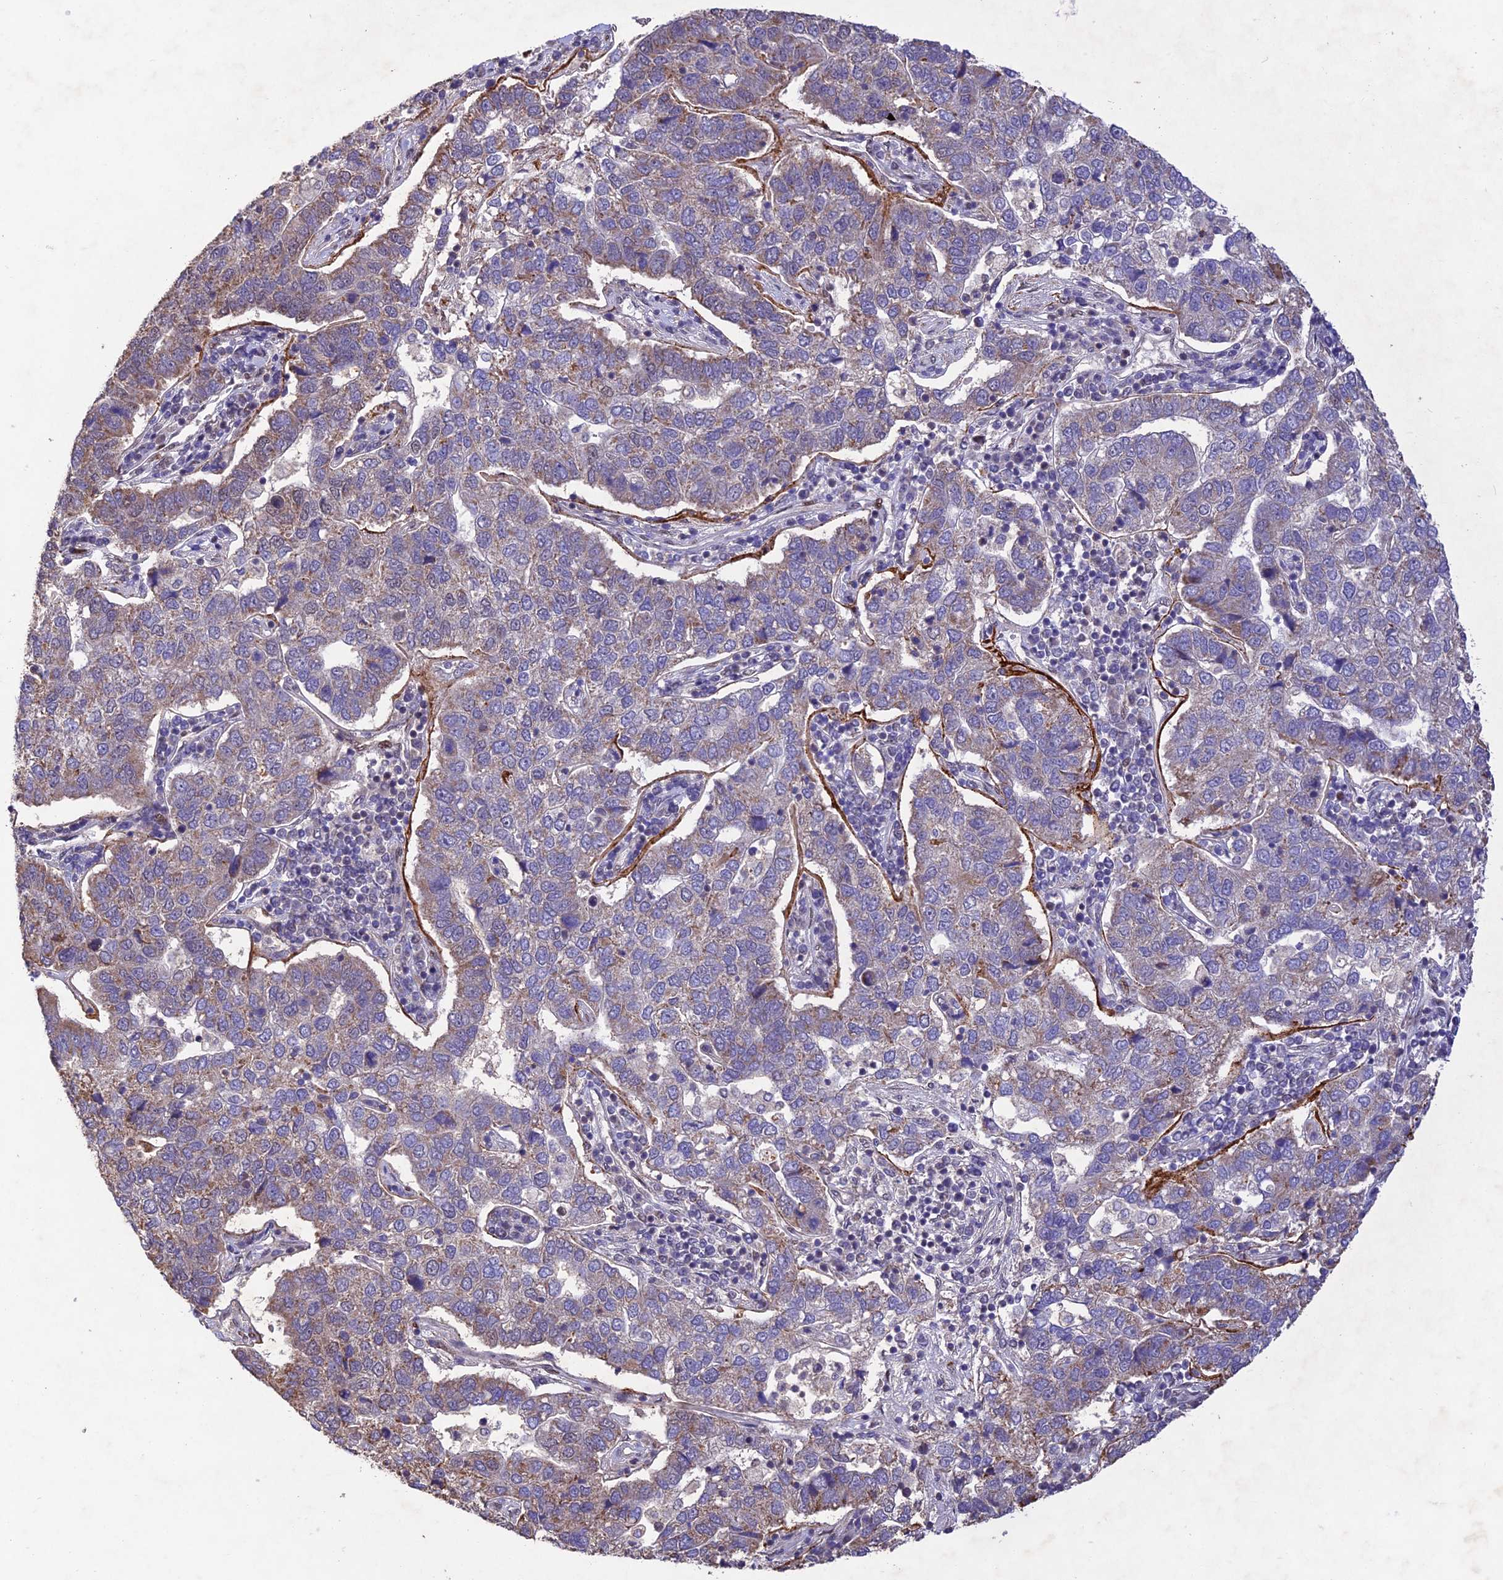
{"staining": {"intensity": "weak", "quantity": "25%-75%", "location": "cytoplasmic/membranous"}, "tissue": "pancreatic cancer", "cell_type": "Tumor cells", "image_type": "cancer", "snomed": [{"axis": "morphology", "description": "Adenocarcinoma, NOS"}, {"axis": "topography", "description": "Pancreas"}], "caption": "The micrograph reveals a brown stain indicating the presence of a protein in the cytoplasmic/membranous of tumor cells in pancreatic cancer (adenocarcinoma).", "gene": "WDR55", "patient": {"sex": "female", "age": 61}}